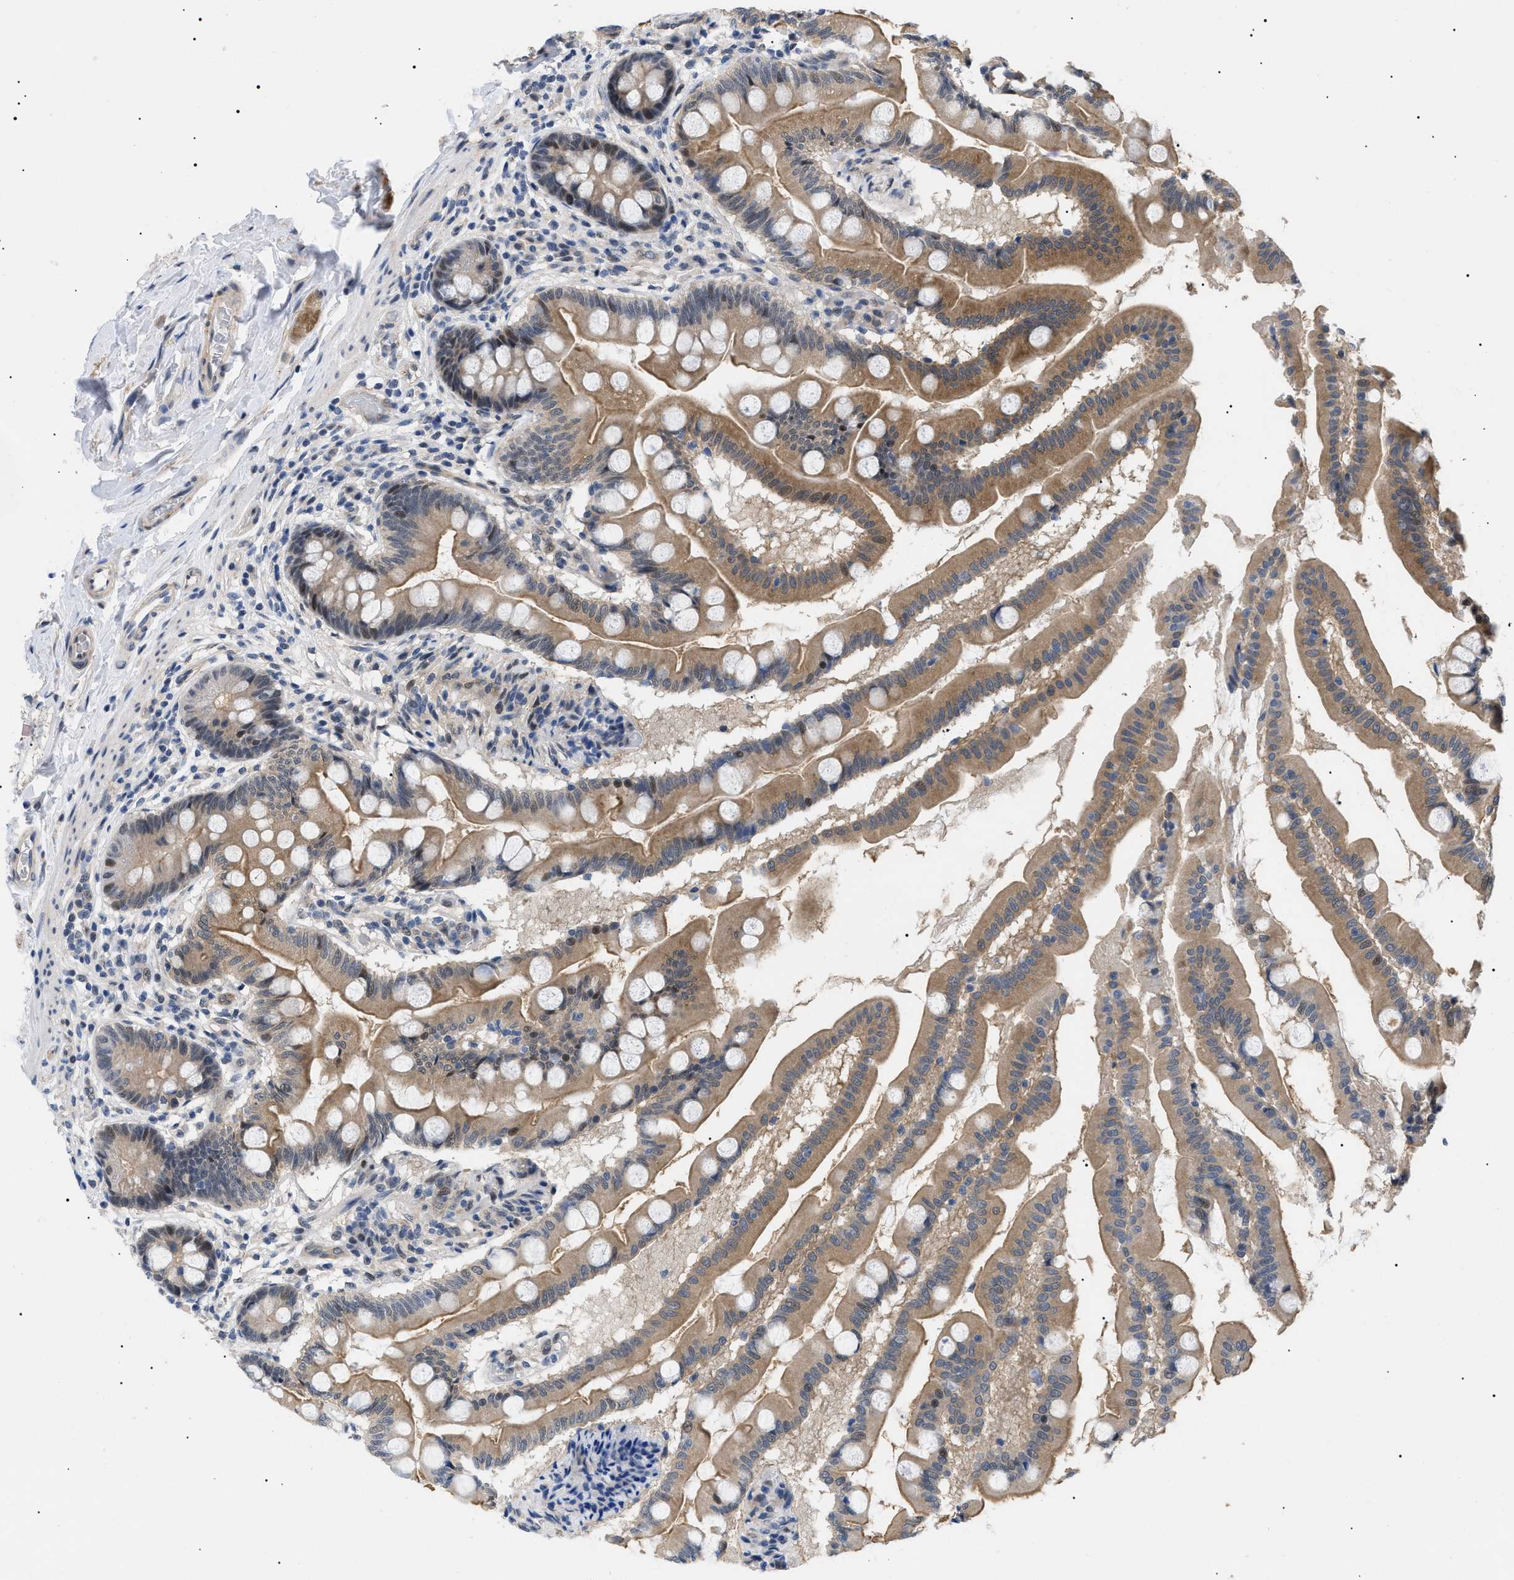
{"staining": {"intensity": "strong", "quantity": ">75%", "location": "cytoplasmic/membranous"}, "tissue": "small intestine", "cell_type": "Glandular cells", "image_type": "normal", "snomed": [{"axis": "morphology", "description": "Normal tissue, NOS"}, {"axis": "topography", "description": "Small intestine"}], "caption": "DAB (3,3'-diaminobenzidine) immunohistochemical staining of normal human small intestine reveals strong cytoplasmic/membranous protein positivity in about >75% of glandular cells. (DAB = brown stain, brightfield microscopy at high magnification).", "gene": "GARRE1", "patient": {"sex": "female", "age": 56}}